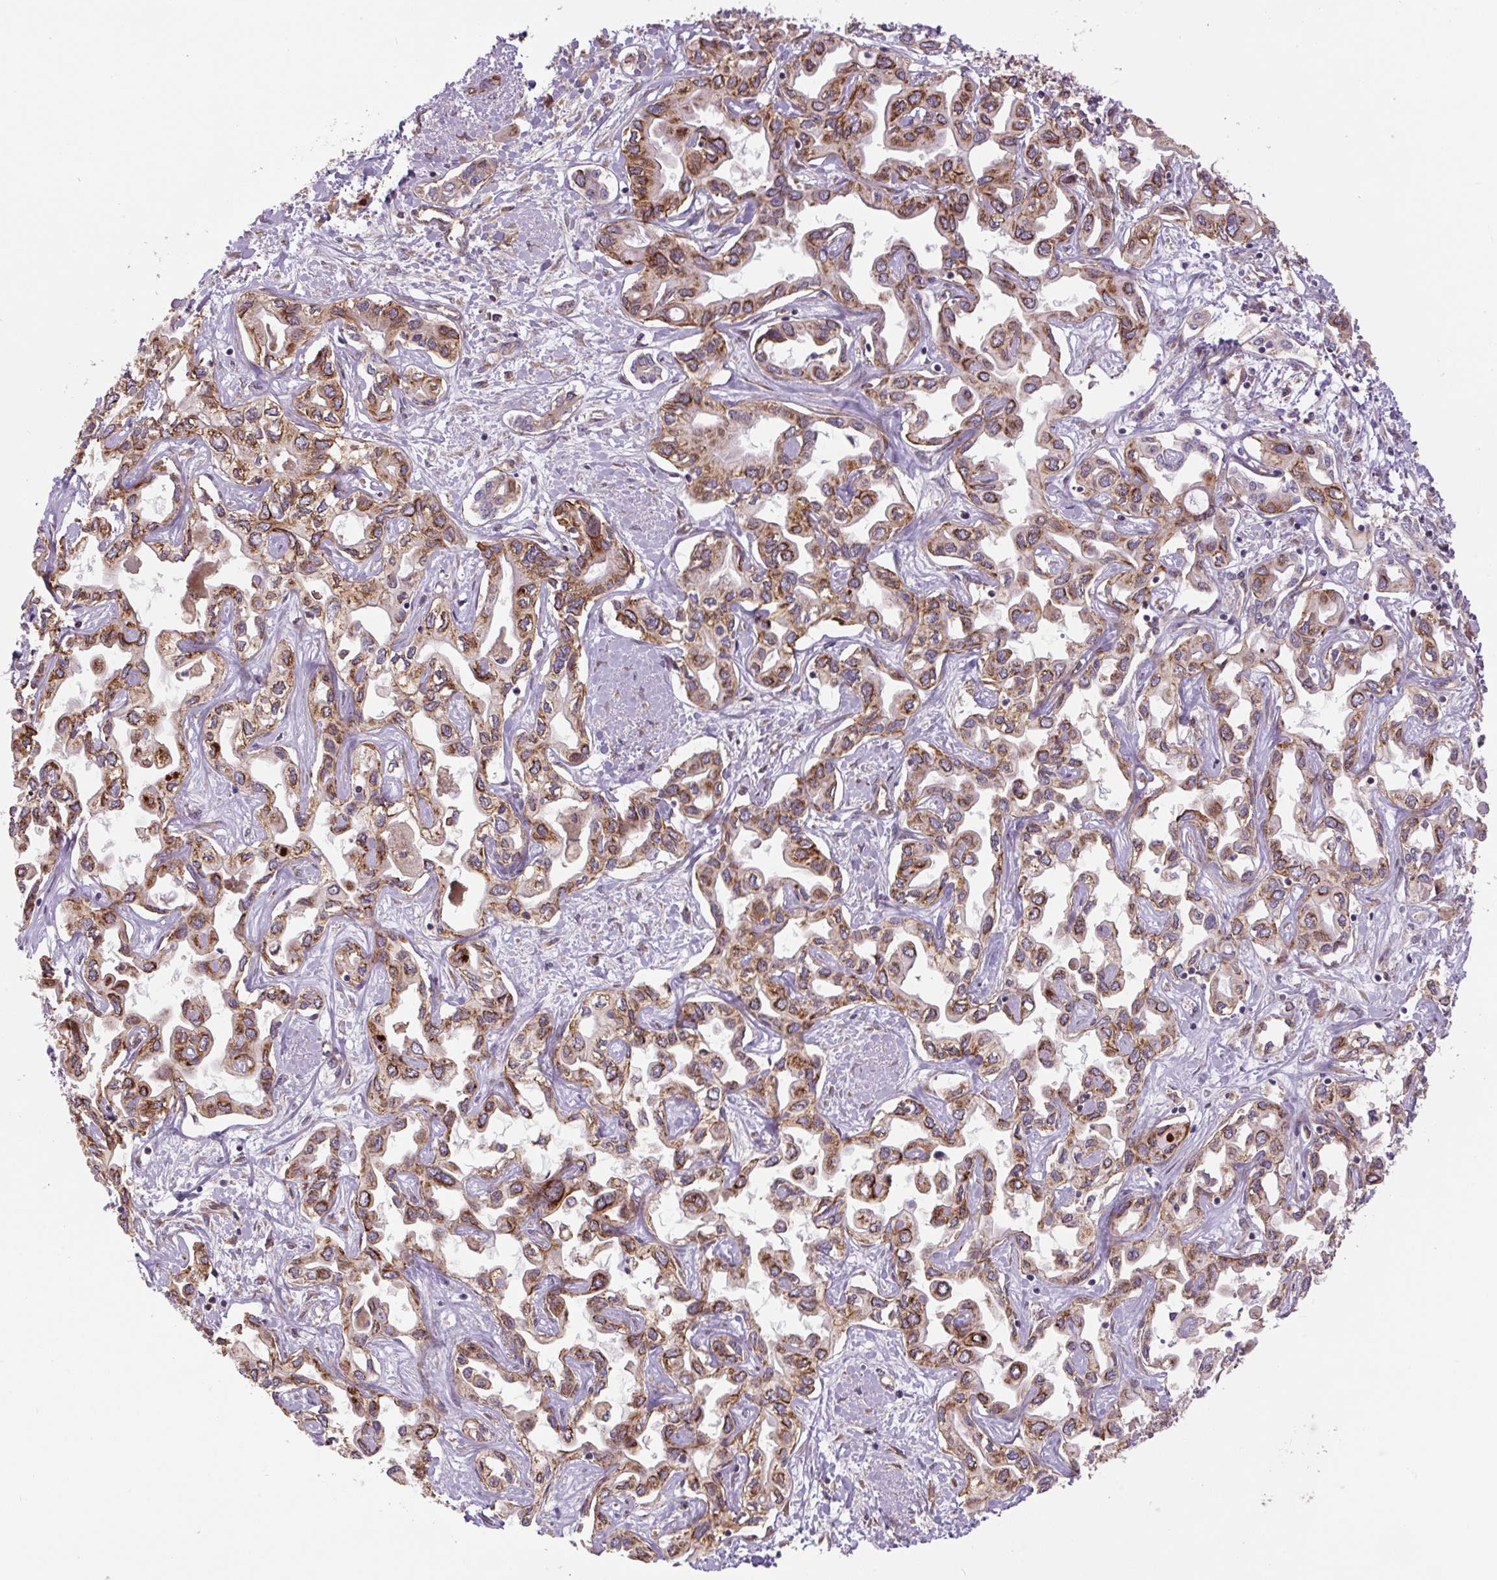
{"staining": {"intensity": "strong", "quantity": ">75%", "location": "cytoplasmic/membranous"}, "tissue": "liver cancer", "cell_type": "Tumor cells", "image_type": "cancer", "snomed": [{"axis": "morphology", "description": "Cholangiocarcinoma"}, {"axis": "topography", "description": "Liver"}], "caption": "A brown stain labels strong cytoplasmic/membranous staining of a protein in human liver cholangiocarcinoma tumor cells.", "gene": "SEPTIN10", "patient": {"sex": "female", "age": 64}}